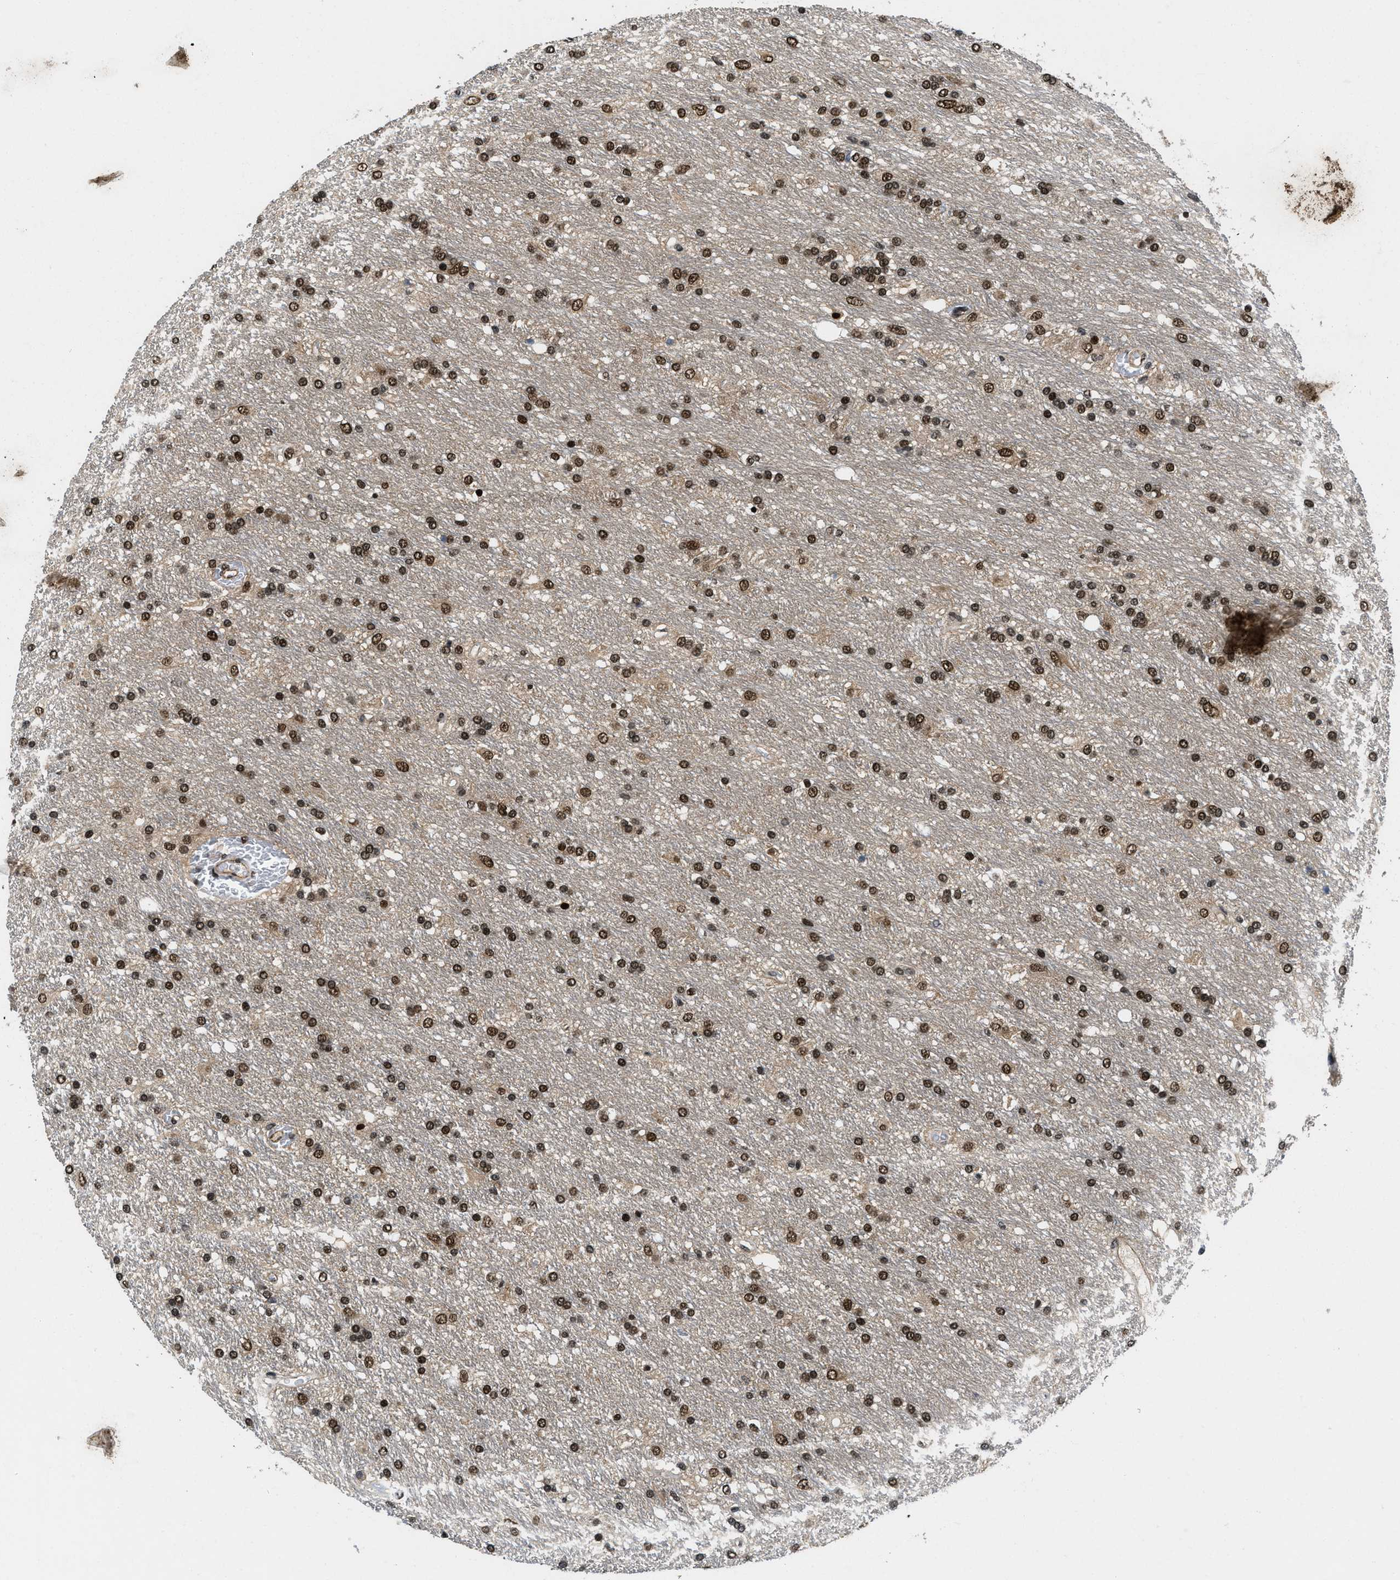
{"staining": {"intensity": "strong", "quantity": ">75%", "location": "nuclear"}, "tissue": "glioma", "cell_type": "Tumor cells", "image_type": "cancer", "snomed": [{"axis": "morphology", "description": "Glioma, malignant, Low grade"}, {"axis": "topography", "description": "Brain"}], "caption": "Glioma stained with a brown dye shows strong nuclear positive expression in about >75% of tumor cells.", "gene": "SAFB", "patient": {"sex": "male", "age": 77}}